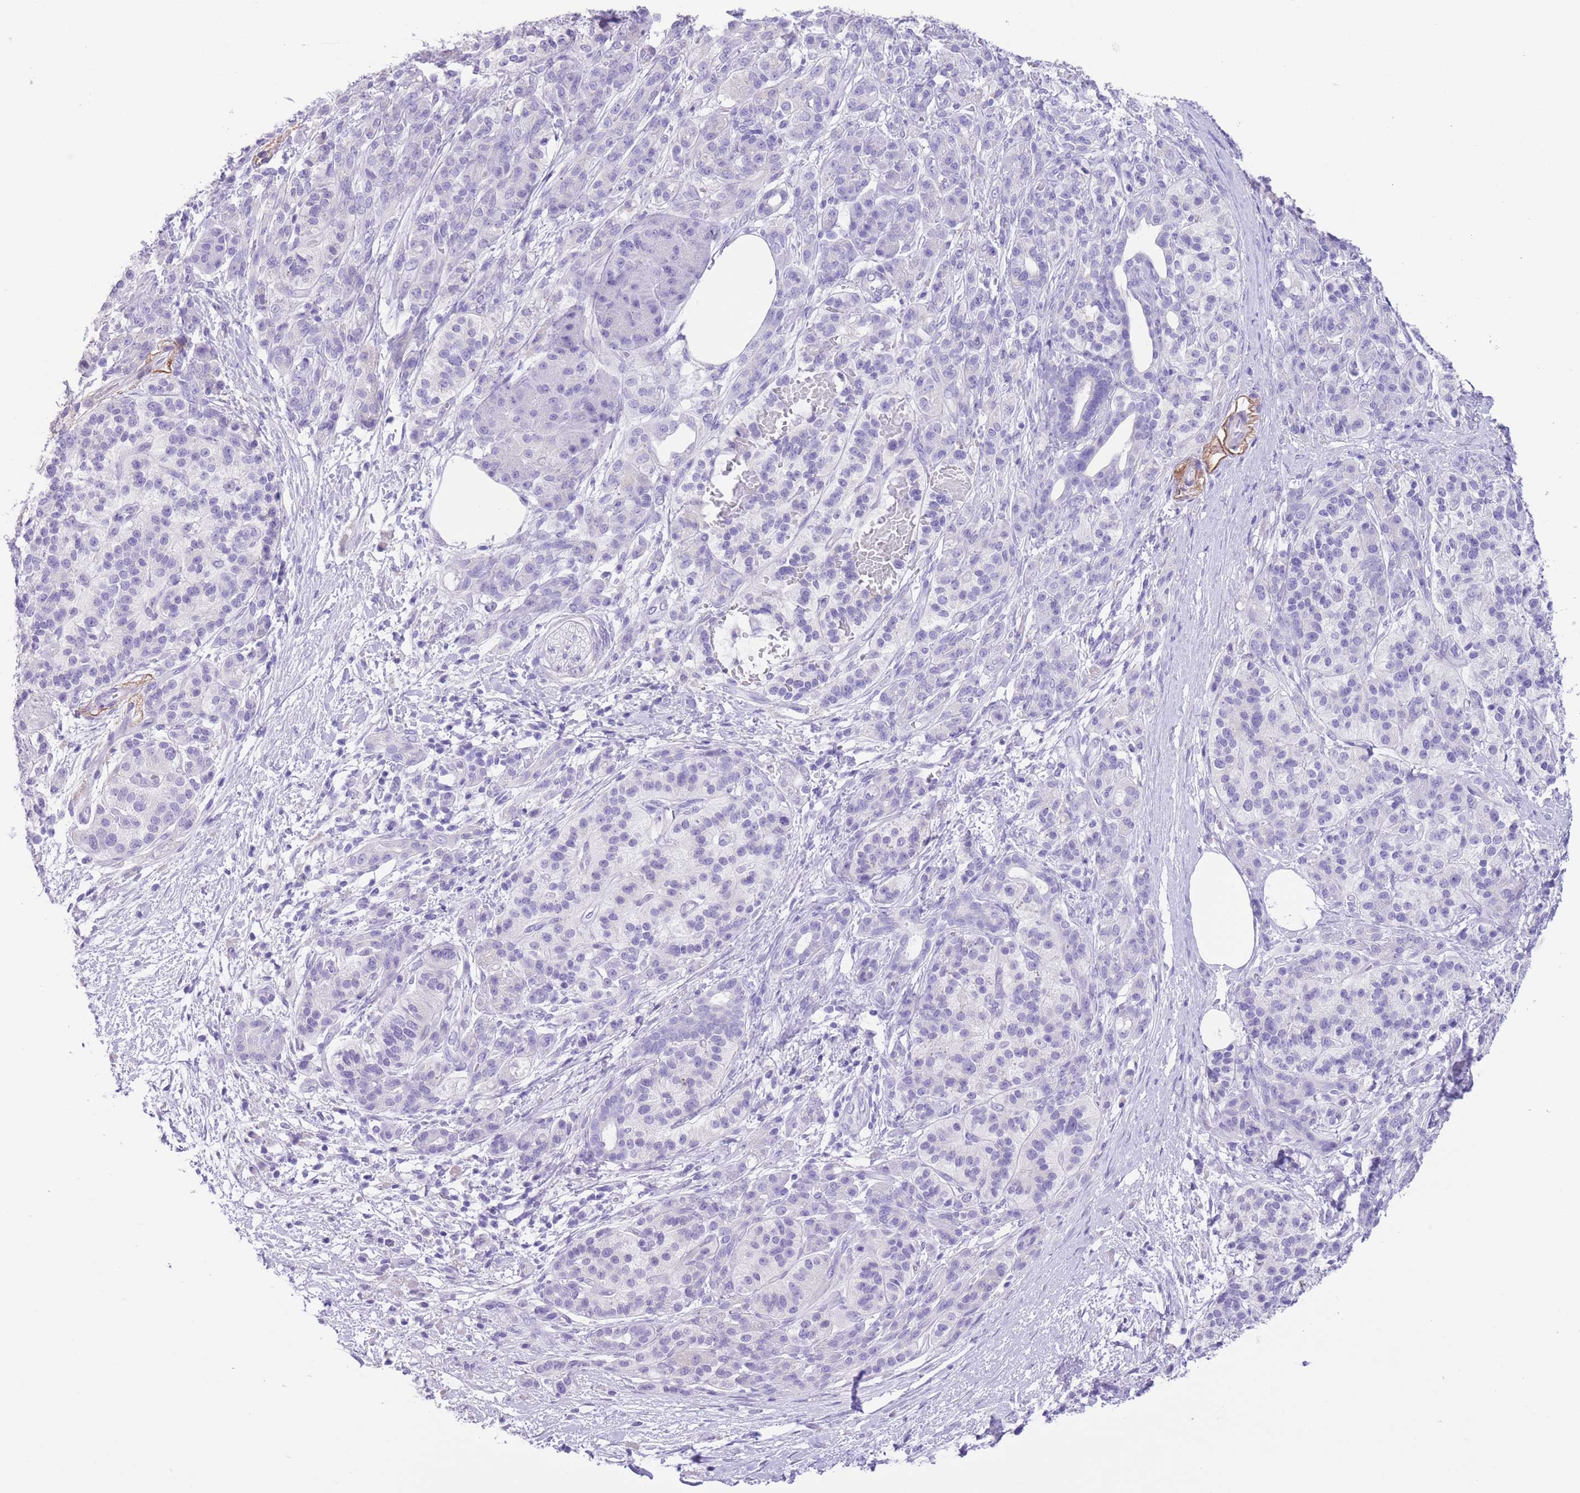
{"staining": {"intensity": "moderate", "quantity": "<25%", "location": "cytoplasmic/membranous"}, "tissue": "pancreatic cancer", "cell_type": "Tumor cells", "image_type": "cancer", "snomed": [{"axis": "morphology", "description": "Adenocarcinoma, NOS"}, {"axis": "topography", "description": "Pancreas"}], "caption": "Pancreatic adenocarcinoma was stained to show a protein in brown. There is low levels of moderate cytoplasmic/membranous expression in about <25% of tumor cells. The protein of interest is stained brown, and the nuclei are stained in blue (DAB IHC with brightfield microscopy, high magnification).", "gene": "RAI2", "patient": {"sex": "male", "age": 57}}